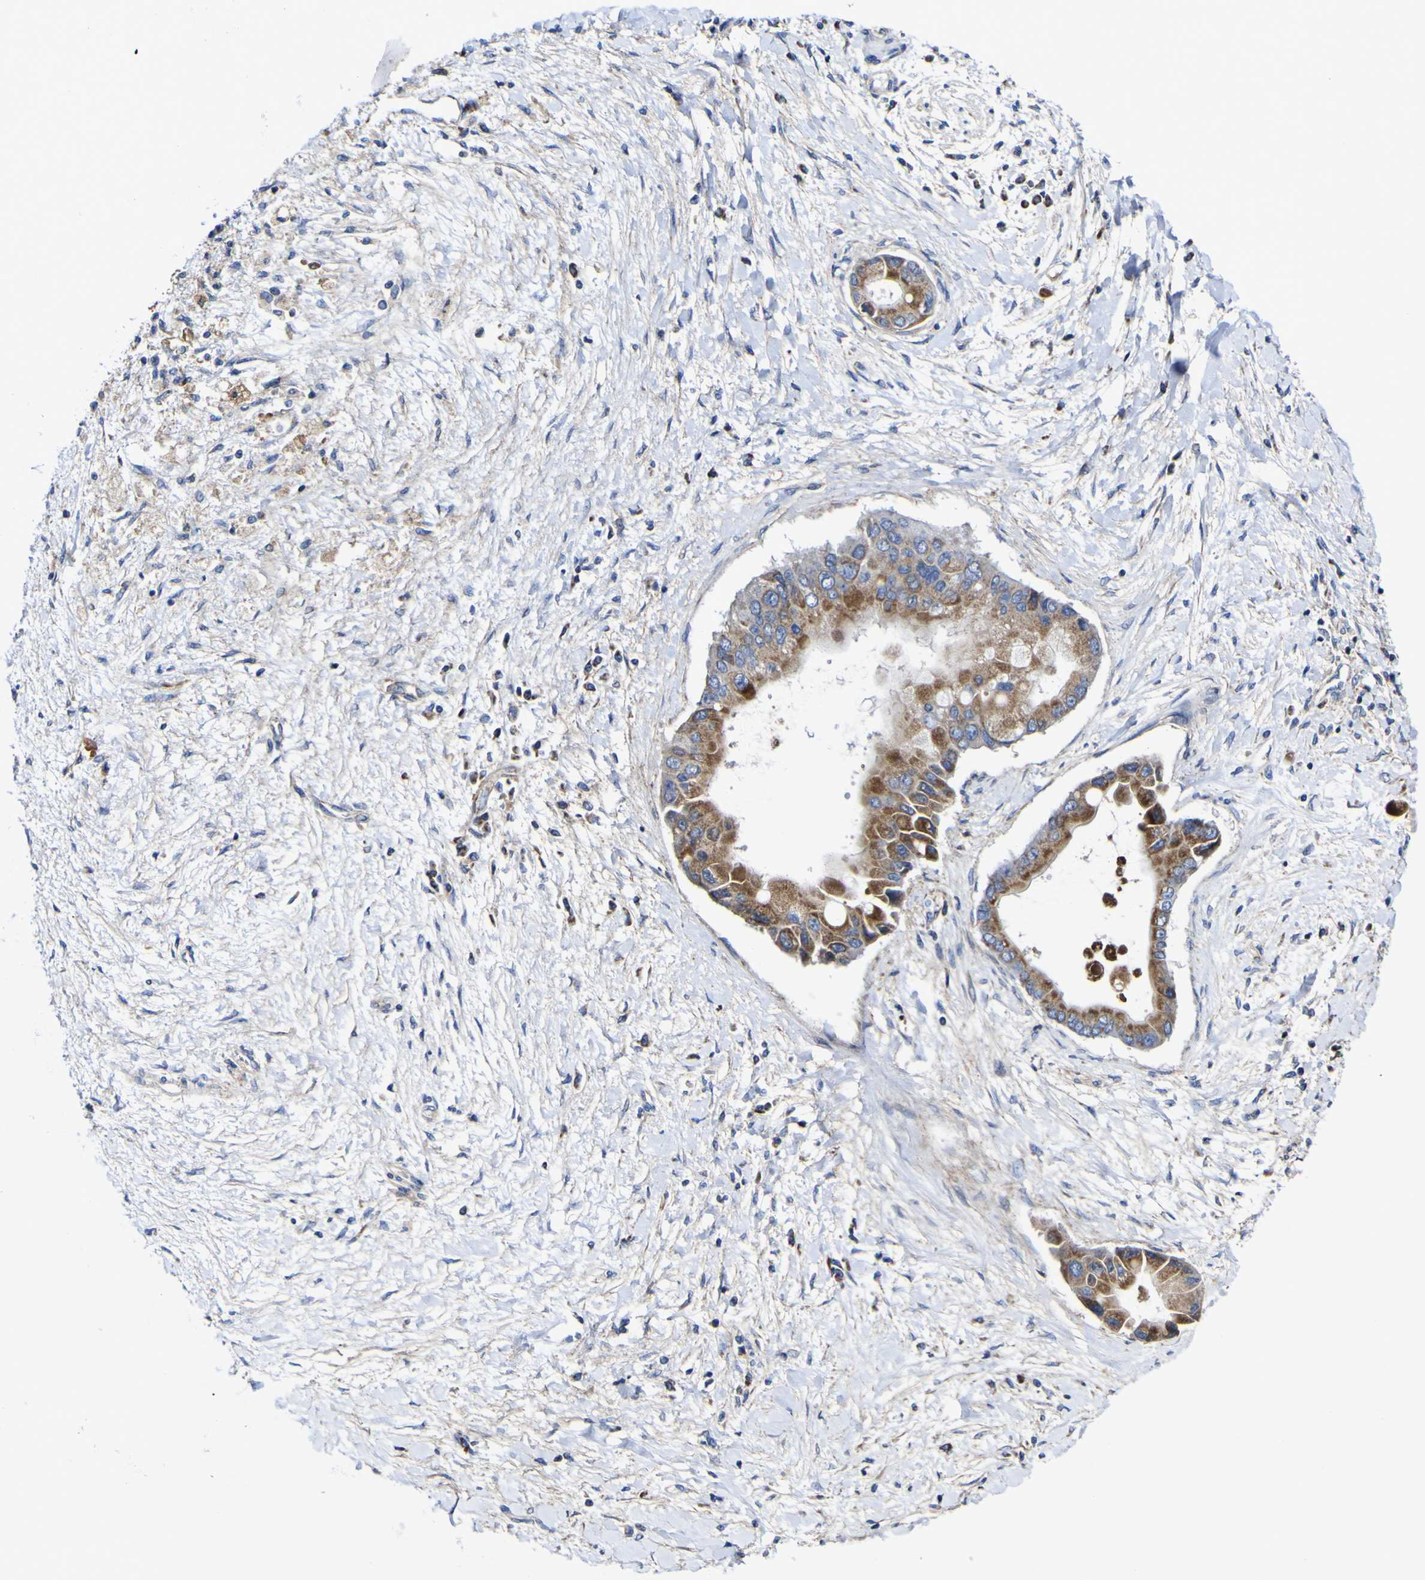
{"staining": {"intensity": "moderate", "quantity": ">75%", "location": "cytoplasmic/membranous"}, "tissue": "liver cancer", "cell_type": "Tumor cells", "image_type": "cancer", "snomed": [{"axis": "morphology", "description": "Cholangiocarcinoma"}, {"axis": "topography", "description": "Liver"}], "caption": "Protein expression analysis of liver cancer (cholangiocarcinoma) reveals moderate cytoplasmic/membranous staining in about >75% of tumor cells. (Stains: DAB in brown, nuclei in blue, Microscopy: brightfield microscopy at high magnification).", "gene": "CCDC90B", "patient": {"sex": "male", "age": 50}}